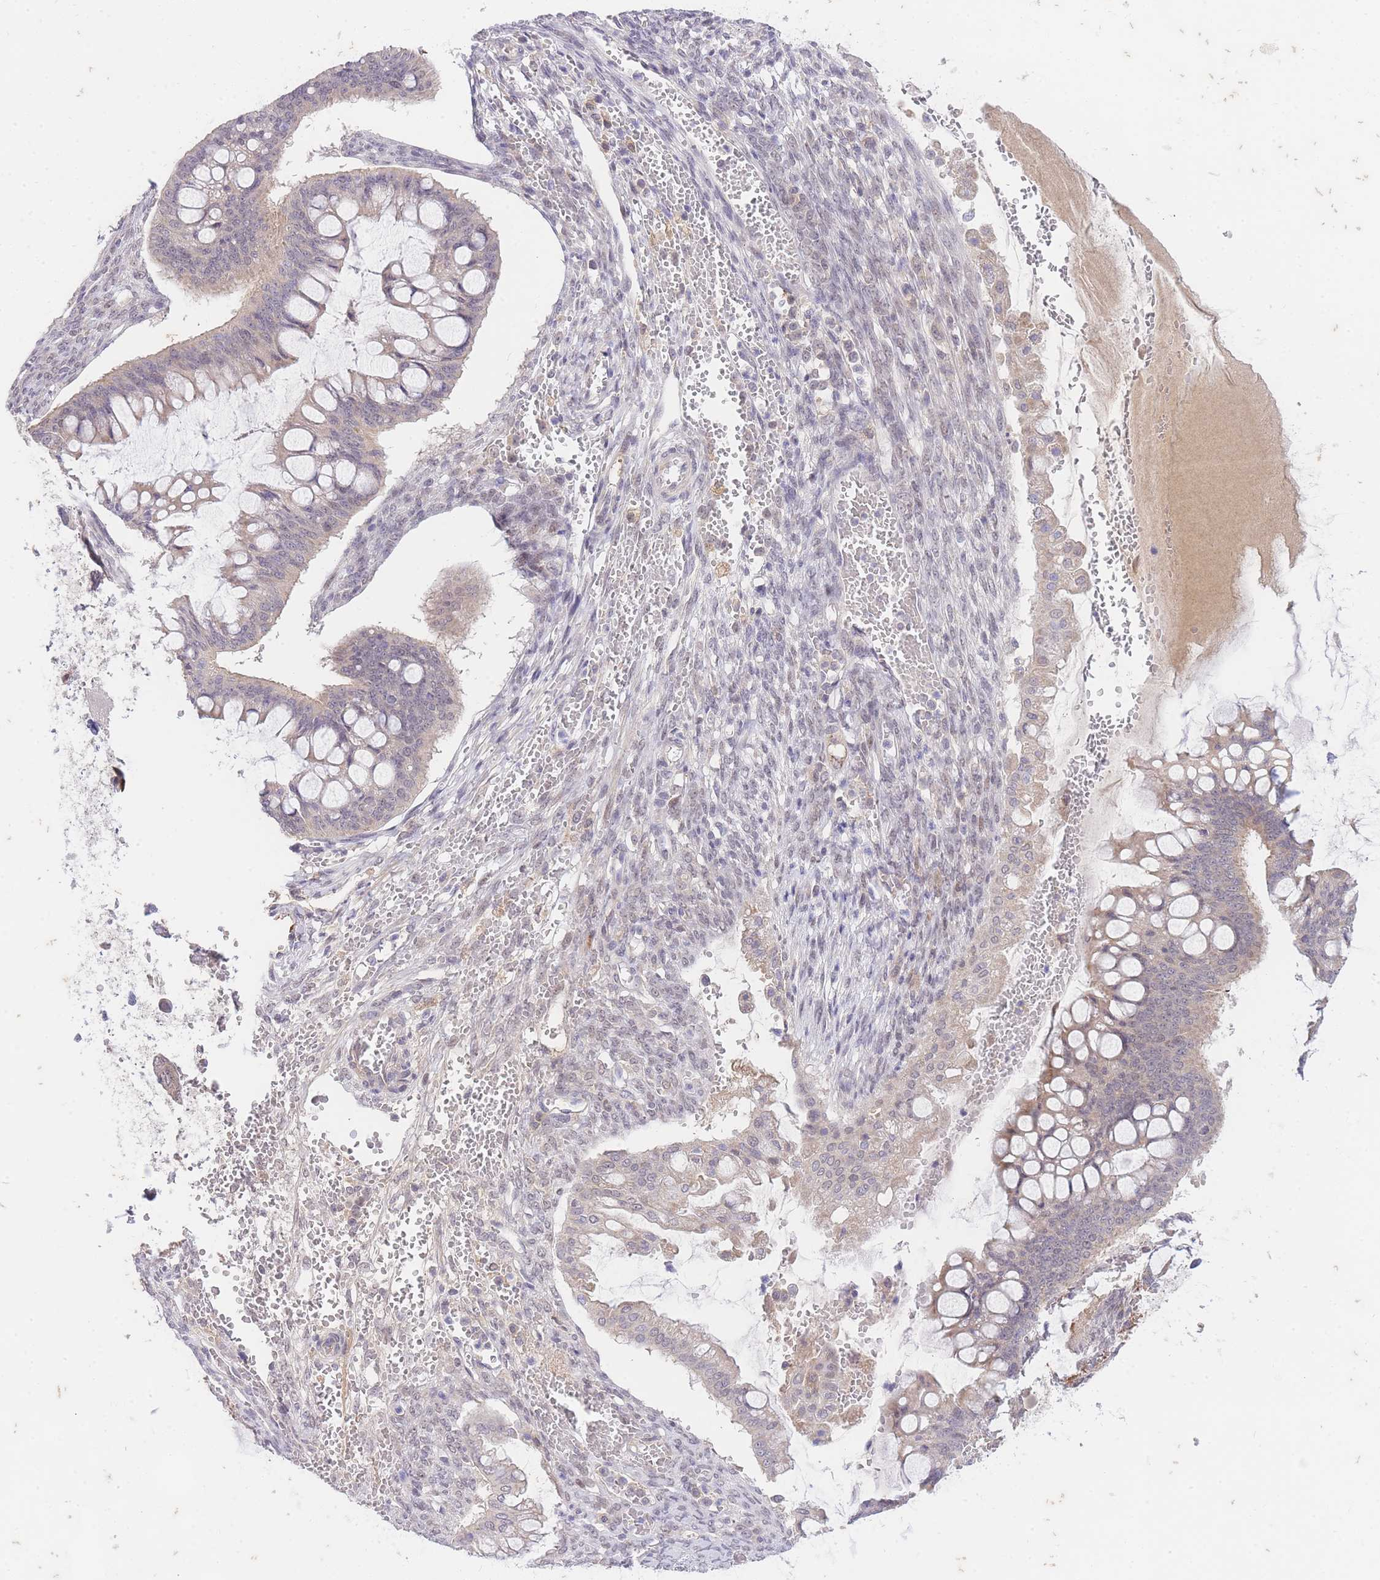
{"staining": {"intensity": "weak", "quantity": "<25%", "location": "cytoplasmic/membranous"}, "tissue": "ovarian cancer", "cell_type": "Tumor cells", "image_type": "cancer", "snomed": [{"axis": "morphology", "description": "Cystadenocarcinoma, mucinous, NOS"}, {"axis": "topography", "description": "Ovary"}], "caption": "DAB immunohistochemical staining of human ovarian mucinous cystadenocarcinoma demonstrates no significant expression in tumor cells.", "gene": "SLC25A33", "patient": {"sex": "female", "age": 73}}